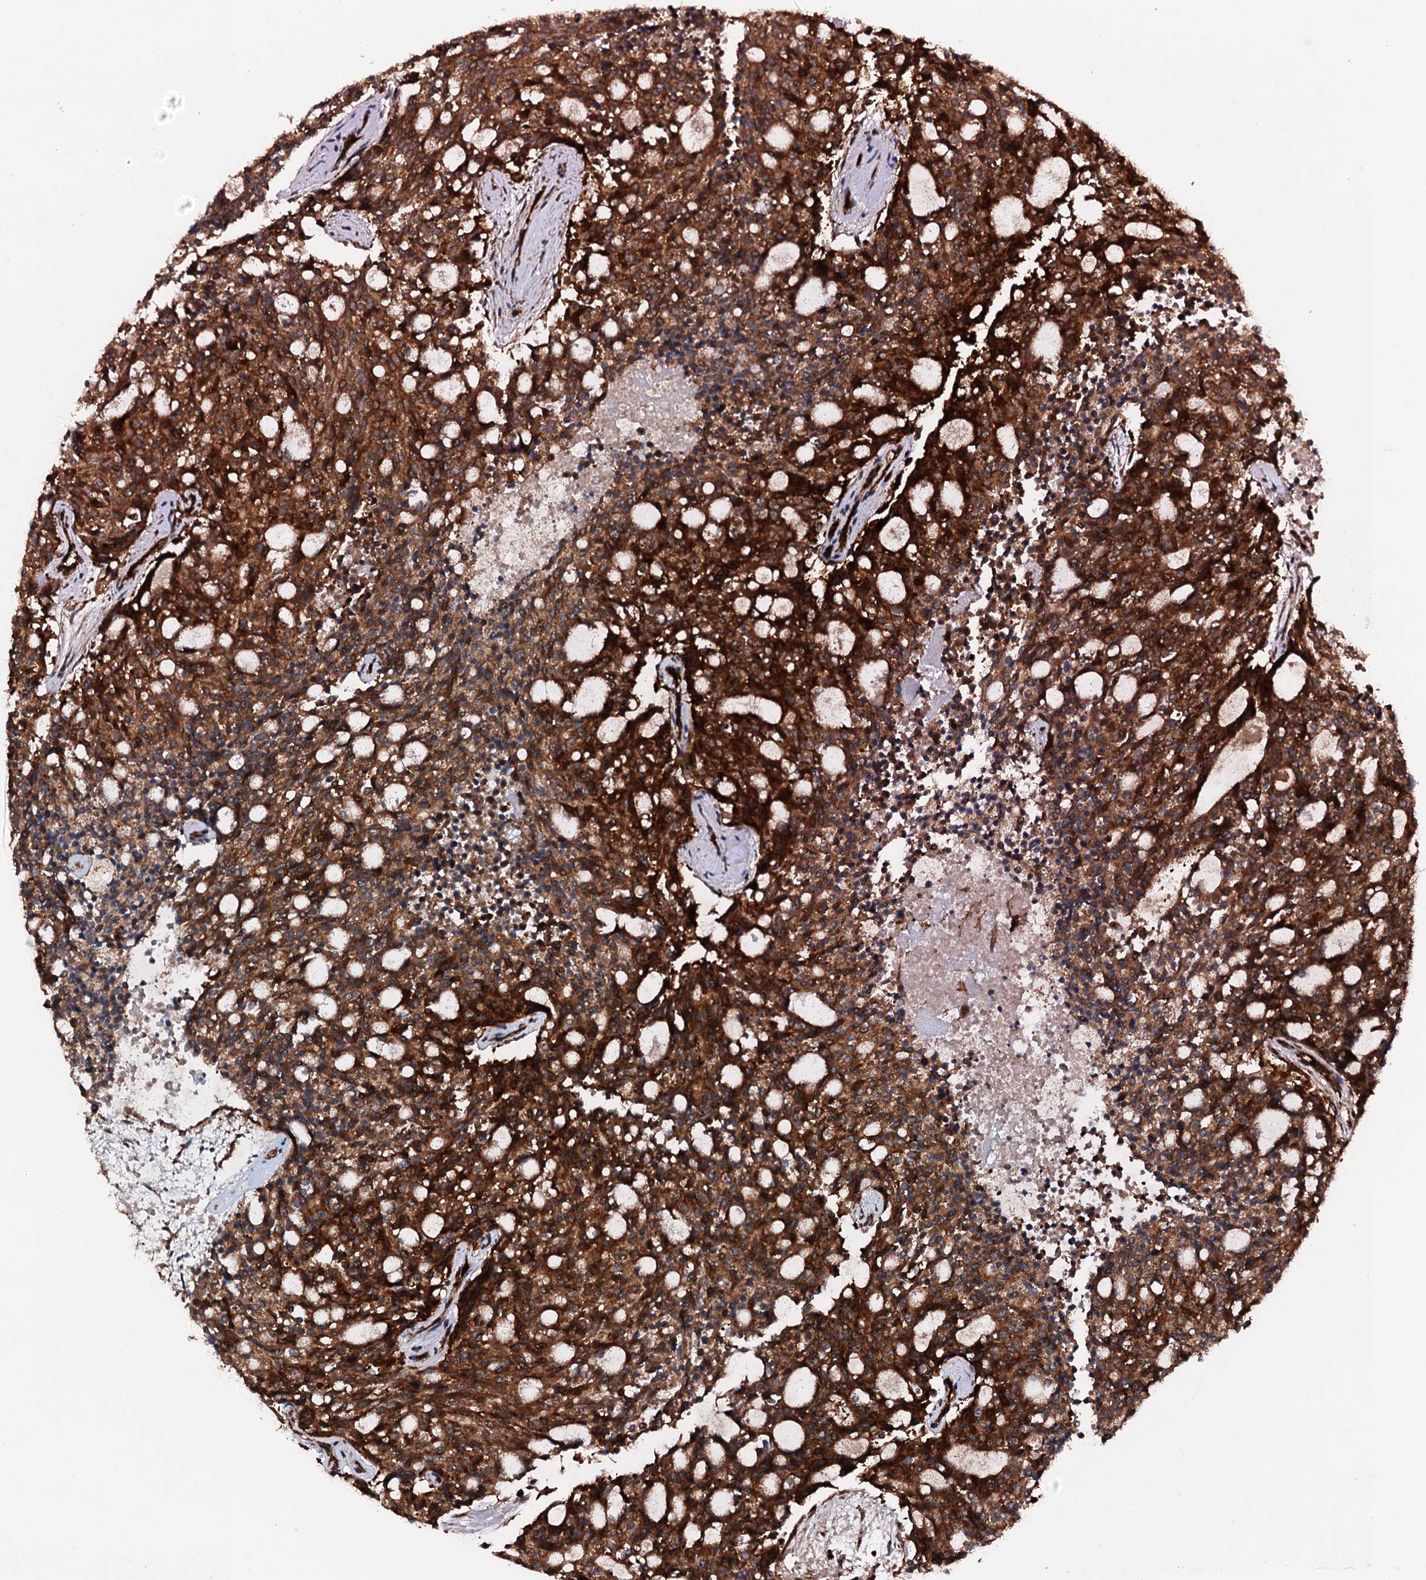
{"staining": {"intensity": "strong", "quantity": ">75%", "location": "cytoplasmic/membranous"}, "tissue": "carcinoid", "cell_type": "Tumor cells", "image_type": "cancer", "snomed": [{"axis": "morphology", "description": "Carcinoid, malignant, NOS"}, {"axis": "topography", "description": "Pancreas"}], "caption": "An immunohistochemistry (IHC) micrograph of tumor tissue is shown. Protein staining in brown shows strong cytoplasmic/membranous positivity in carcinoid within tumor cells.", "gene": "FLYWCH1", "patient": {"sex": "female", "age": 54}}